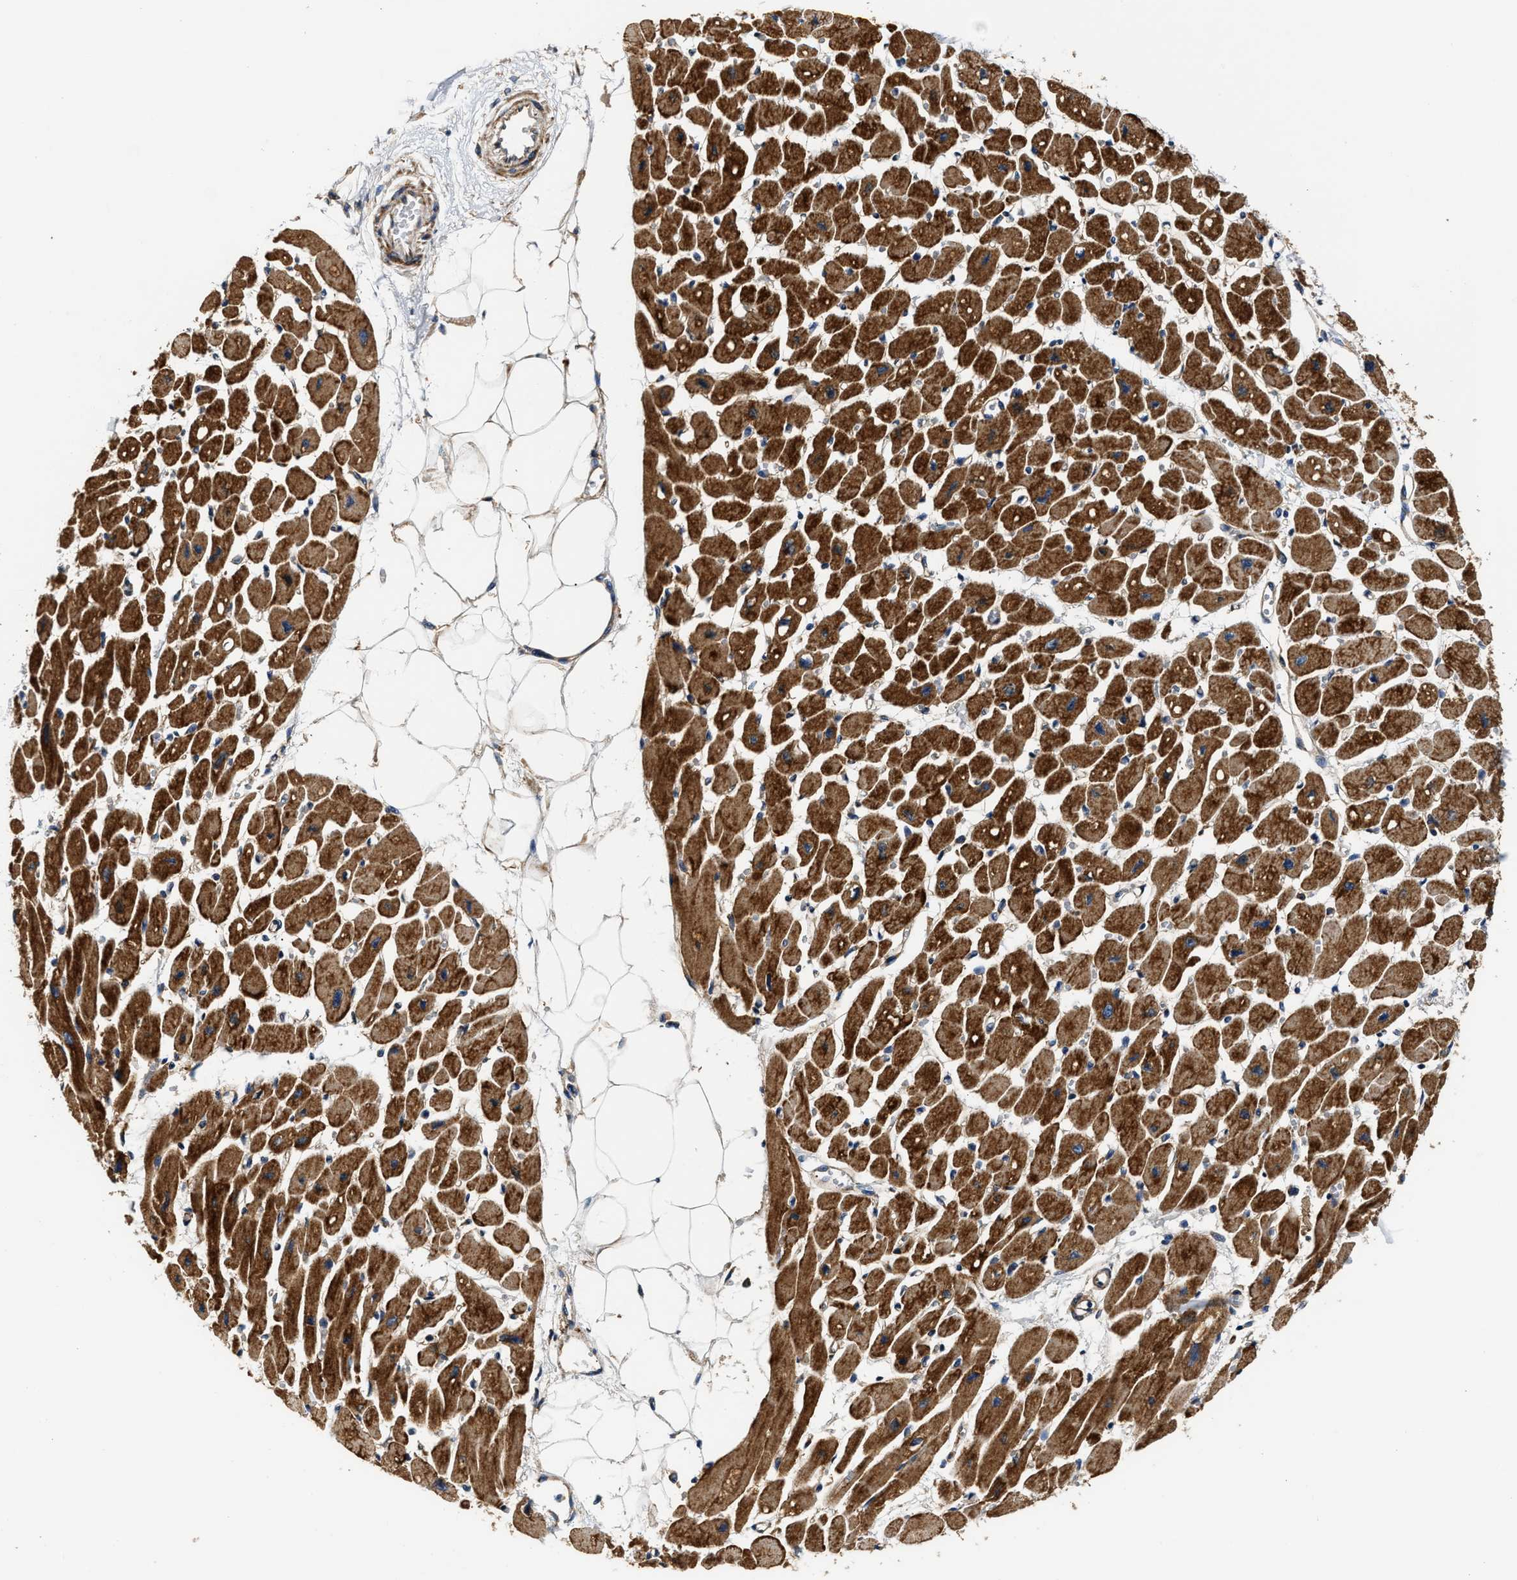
{"staining": {"intensity": "strong", "quantity": ">75%", "location": "cytoplasmic/membranous"}, "tissue": "heart muscle", "cell_type": "Cardiomyocytes", "image_type": "normal", "snomed": [{"axis": "morphology", "description": "Normal tissue, NOS"}, {"axis": "topography", "description": "Heart"}], "caption": "Unremarkable heart muscle reveals strong cytoplasmic/membranous positivity in approximately >75% of cardiomyocytes (Brightfield microscopy of DAB IHC at high magnification)..", "gene": "TEX2", "patient": {"sex": "female", "age": 54}}